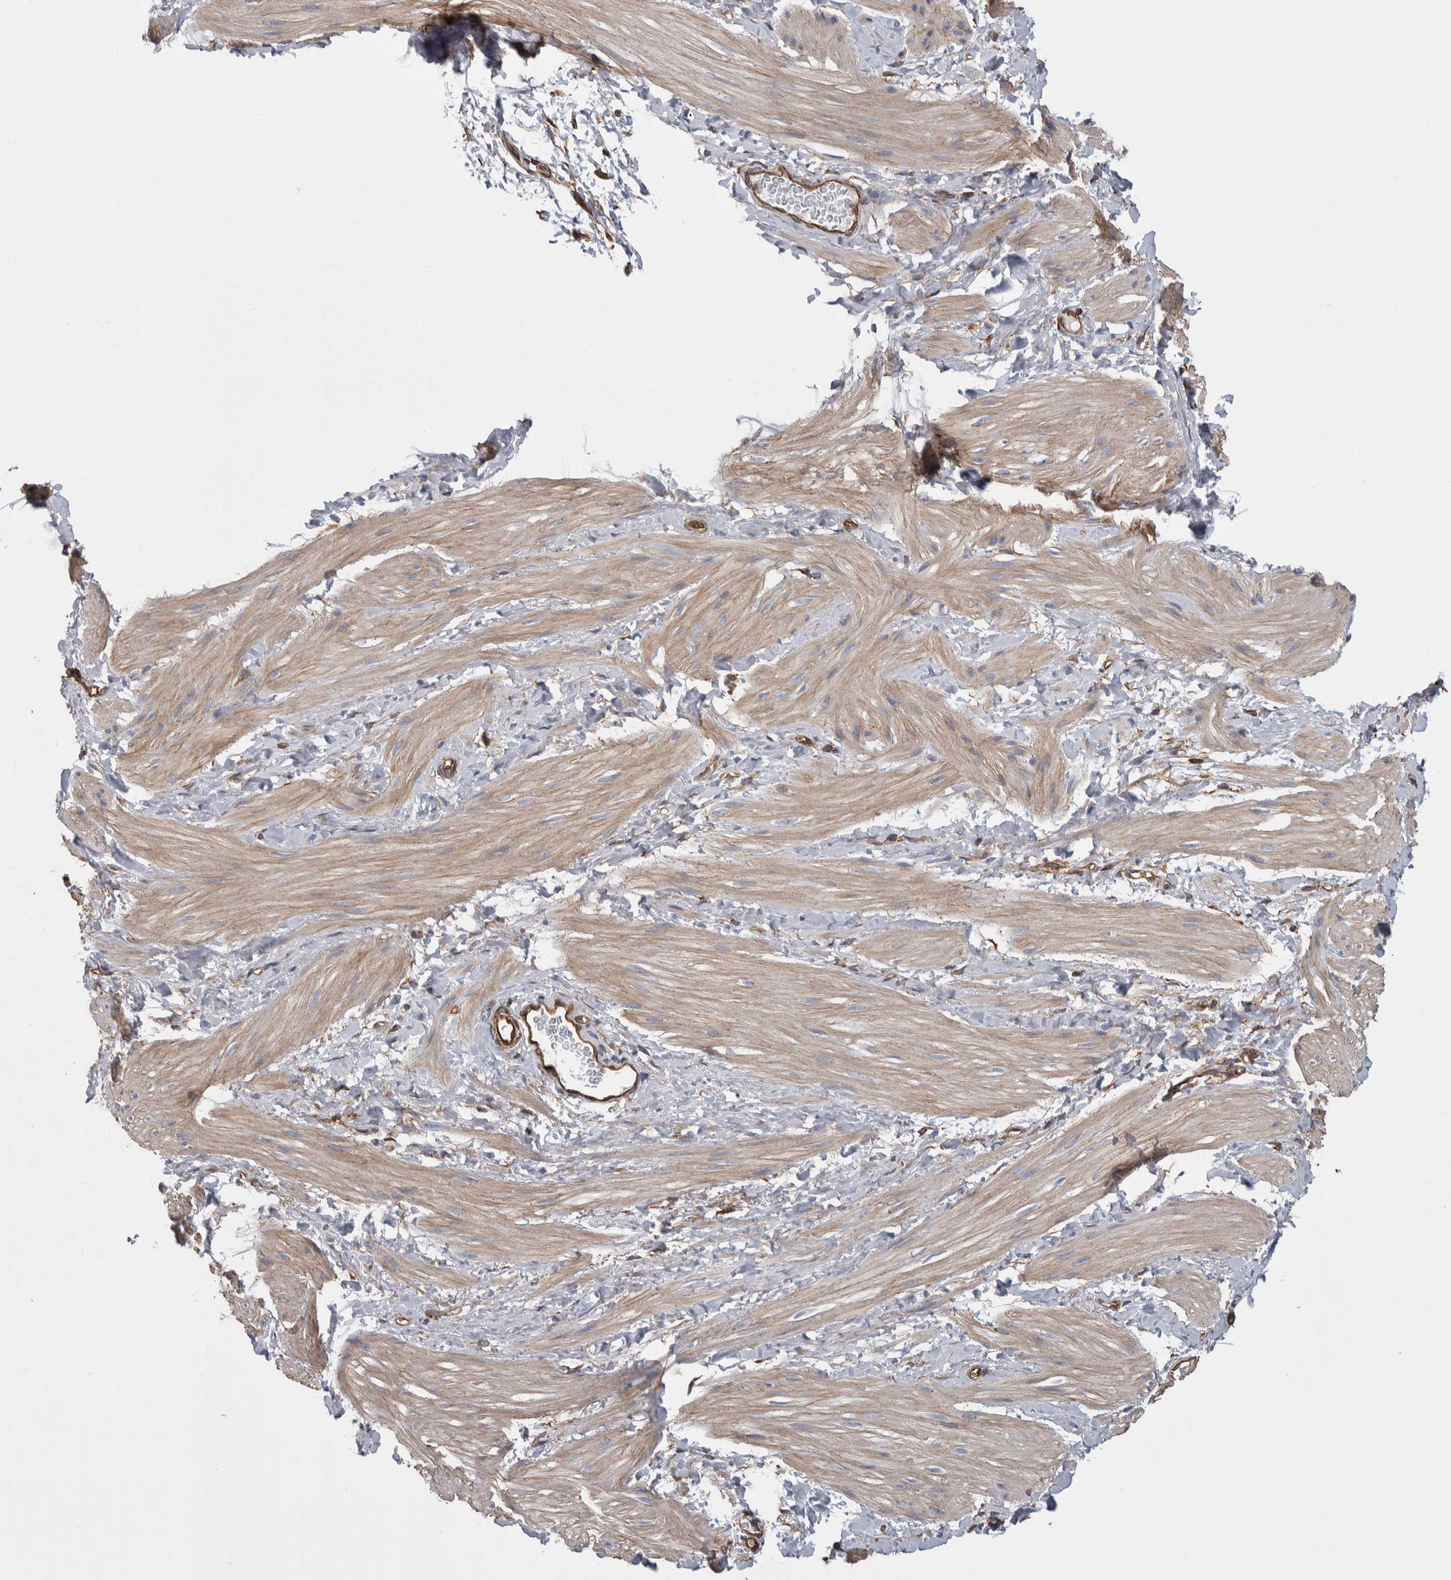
{"staining": {"intensity": "weak", "quantity": "25%-75%", "location": "cytoplasmic/membranous"}, "tissue": "smooth muscle", "cell_type": "Smooth muscle cells", "image_type": "normal", "snomed": [{"axis": "morphology", "description": "Normal tissue, NOS"}, {"axis": "topography", "description": "Smooth muscle"}], "caption": "Immunohistochemical staining of benign human smooth muscle displays low levels of weak cytoplasmic/membranous staining in approximately 25%-75% of smooth muscle cells.", "gene": "KIF12", "patient": {"sex": "male", "age": 16}}